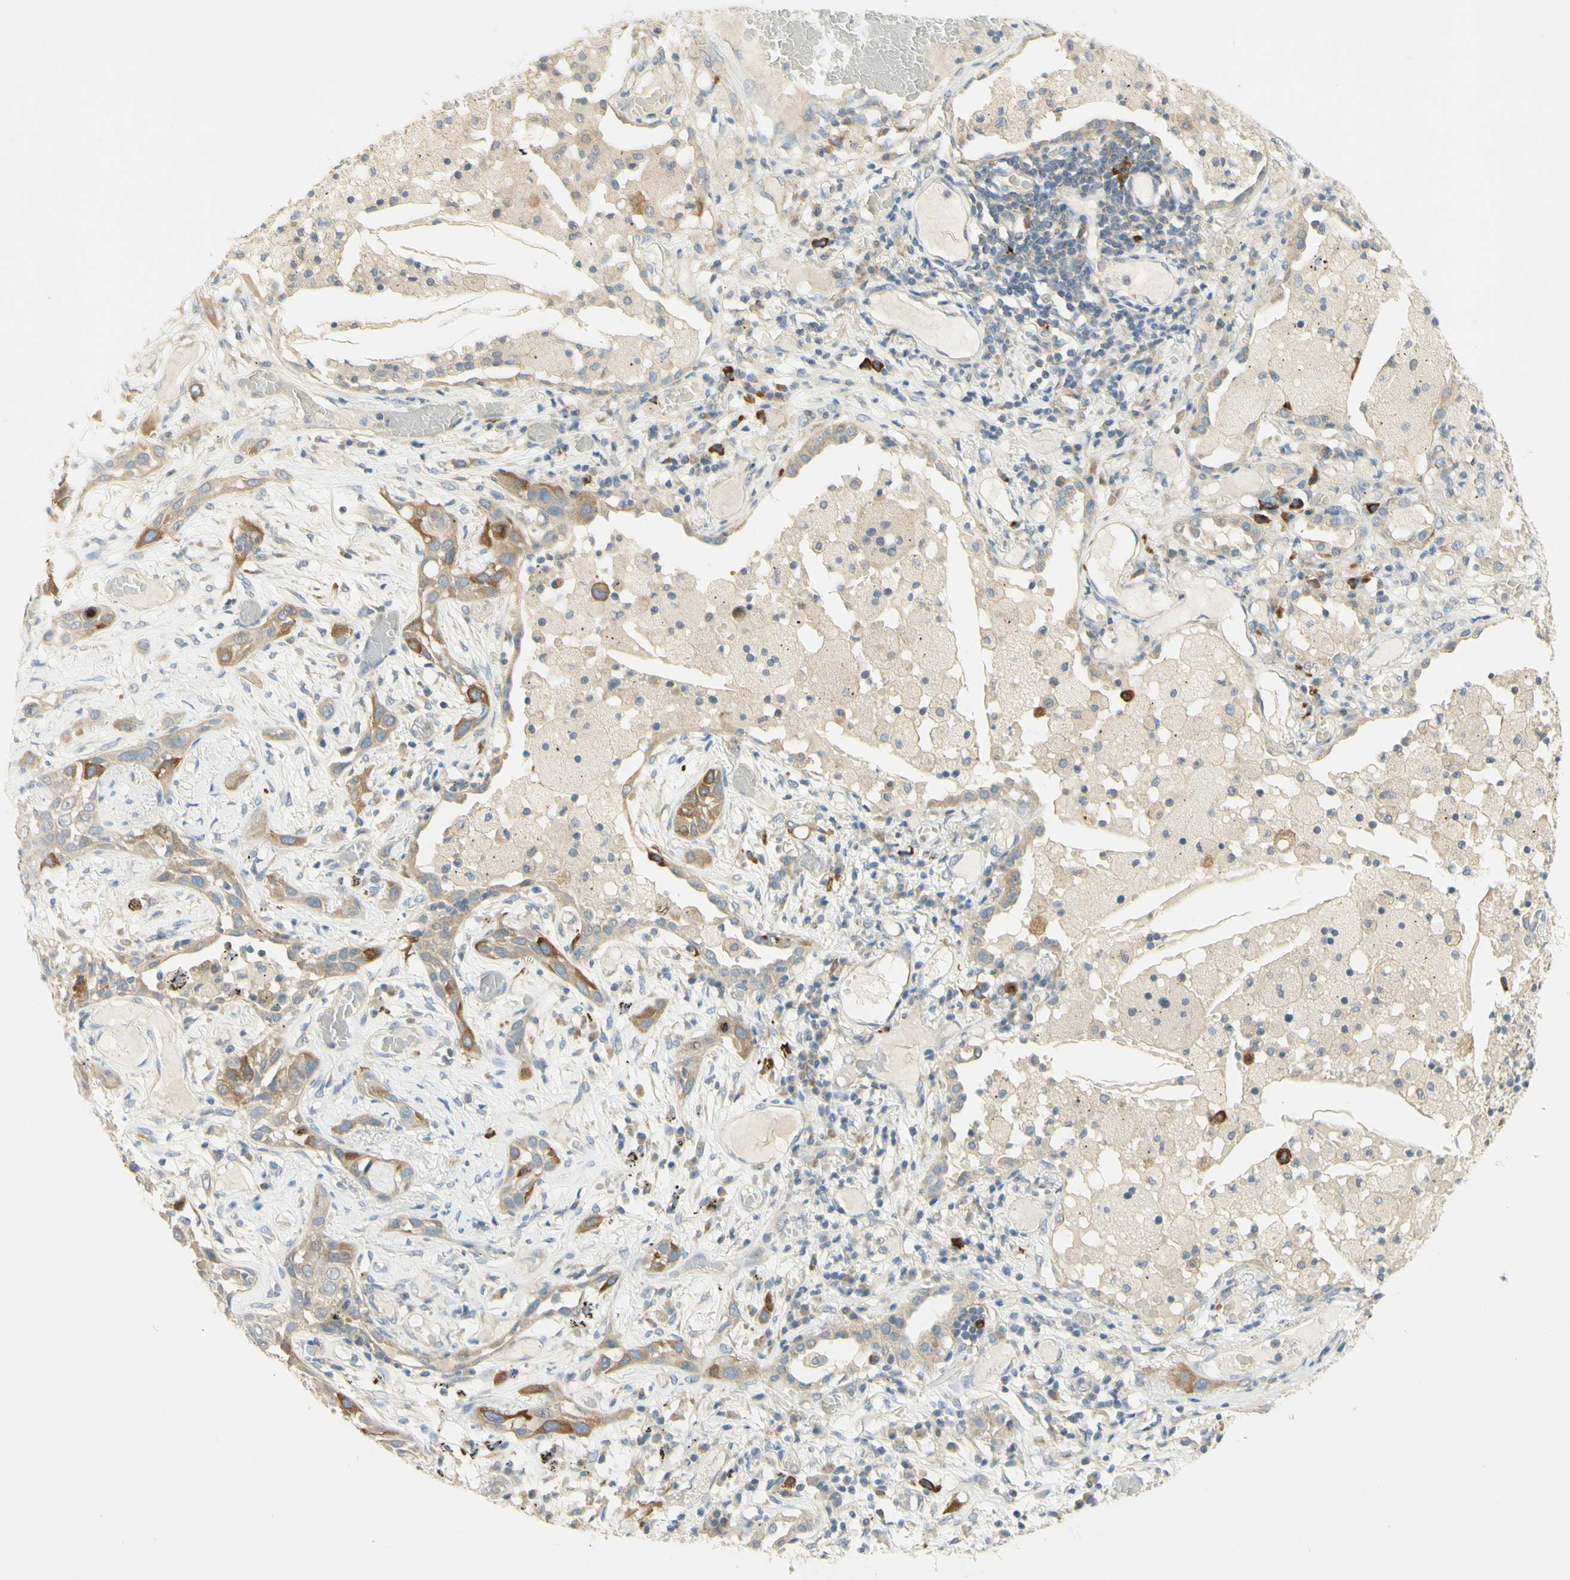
{"staining": {"intensity": "moderate", "quantity": ">75%", "location": "cytoplasmic/membranous"}, "tissue": "lung cancer", "cell_type": "Tumor cells", "image_type": "cancer", "snomed": [{"axis": "morphology", "description": "Squamous cell carcinoma, NOS"}, {"axis": "topography", "description": "Lung"}], "caption": "There is medium levels of moderate cytoplasmic/membranous staining in tumor cells of lung squamous cell carcinoma, as demonstrated by immunohistochemical staining (brown color).", "gene": "KIF11", "patient": {"sex": "male", "age": 71}}